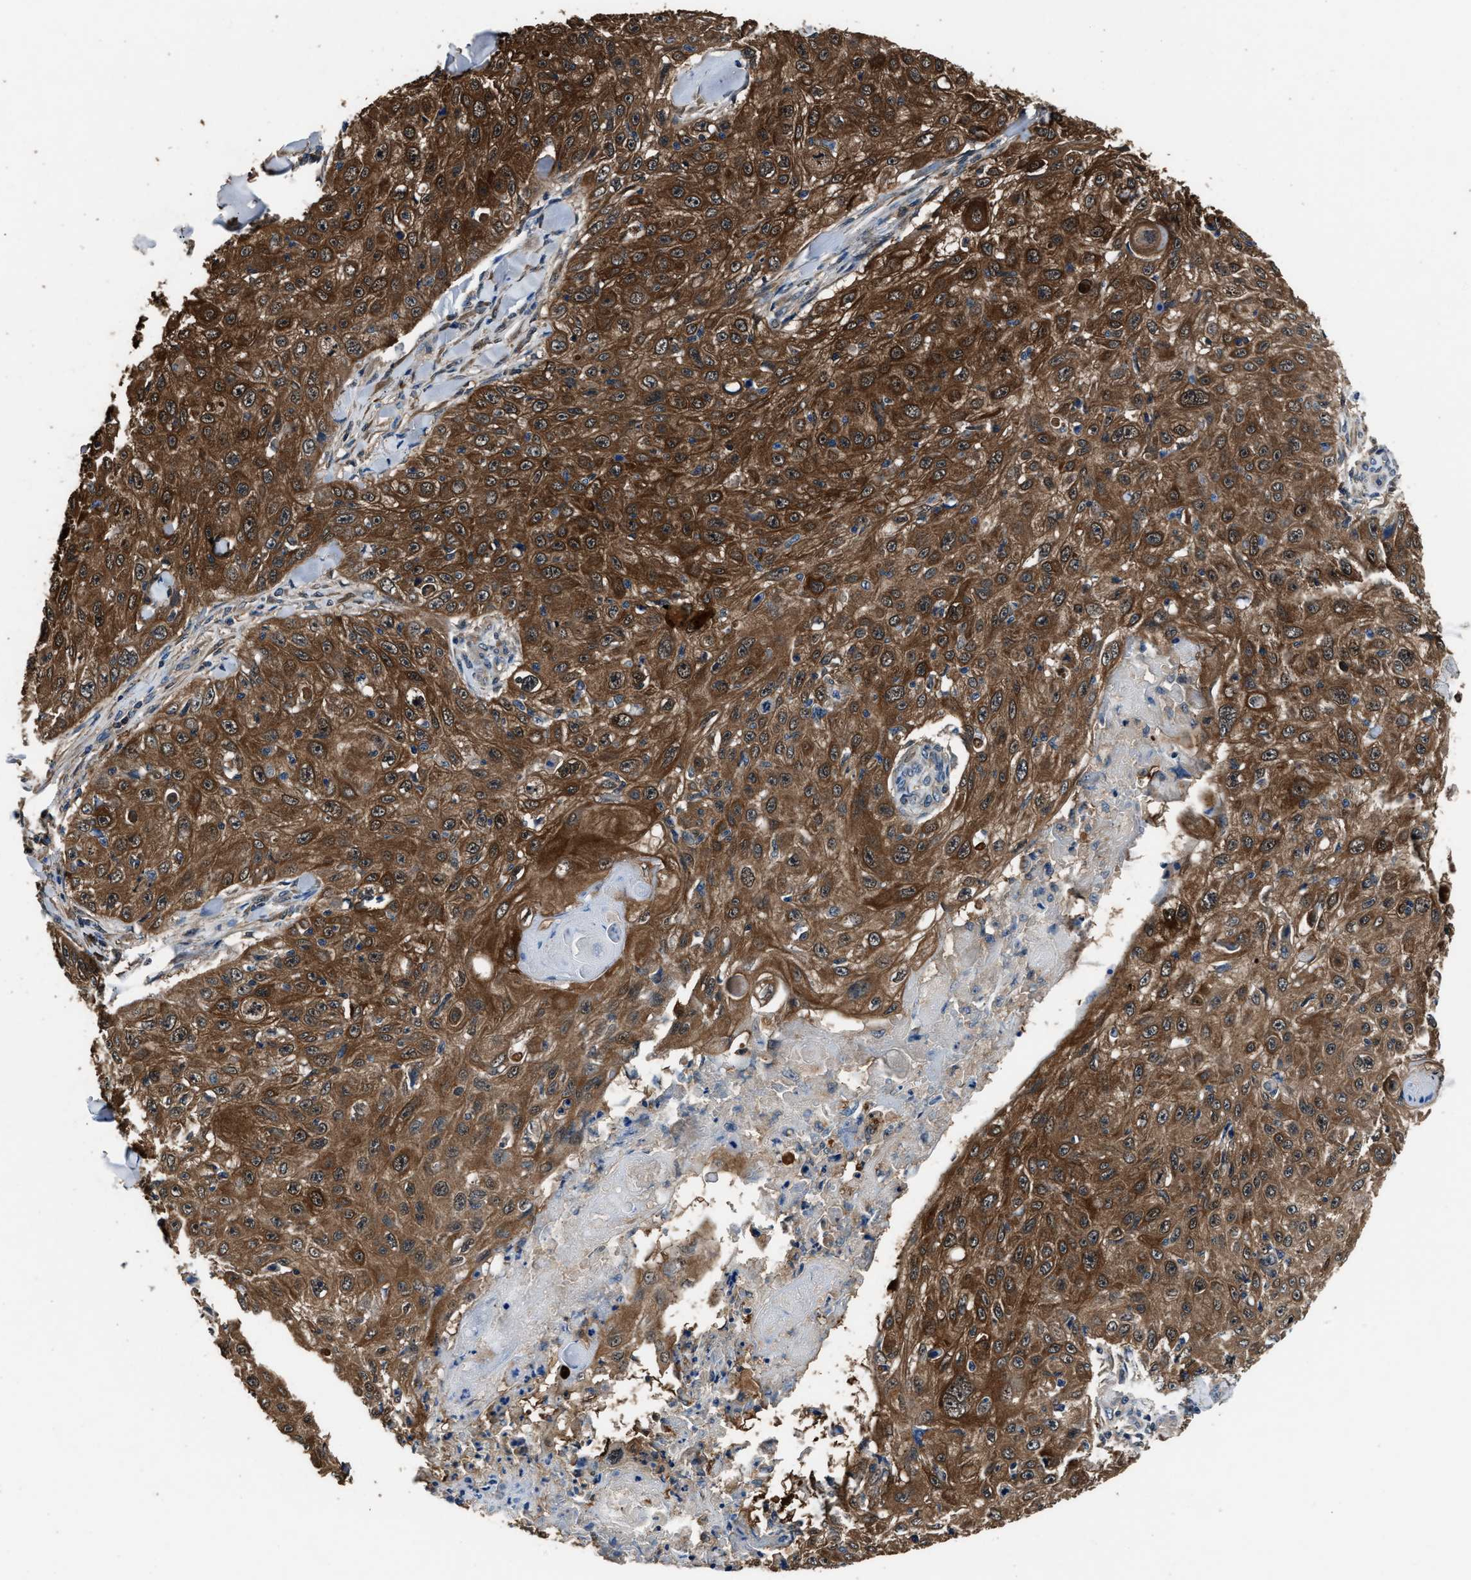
{"staining": {"intensity": "strong", "quantity": ">75%", "location": "cytoplasmic/membranous"}, "tissue": "skin cancer", "cell_type": "Tumor cells", "image_type": "cancer", "snomed": [{"axis": "morphology", "description": "Squamous cell carcinoma, NOS"}, {"axis": "topography", "description": "Skin"}], "caption": "Immunohistochemical staining of human squamous cell carcinoma (skin) displays strong cytoplasmic/membranous protein staining in about >75% of tumor cells. (DAB (3,3'-diaminobenzidine) IHC with brightfield microscopy, high magnification).", "gene": "GSTP1", "patient": {"sex": "male", "age": 86}}